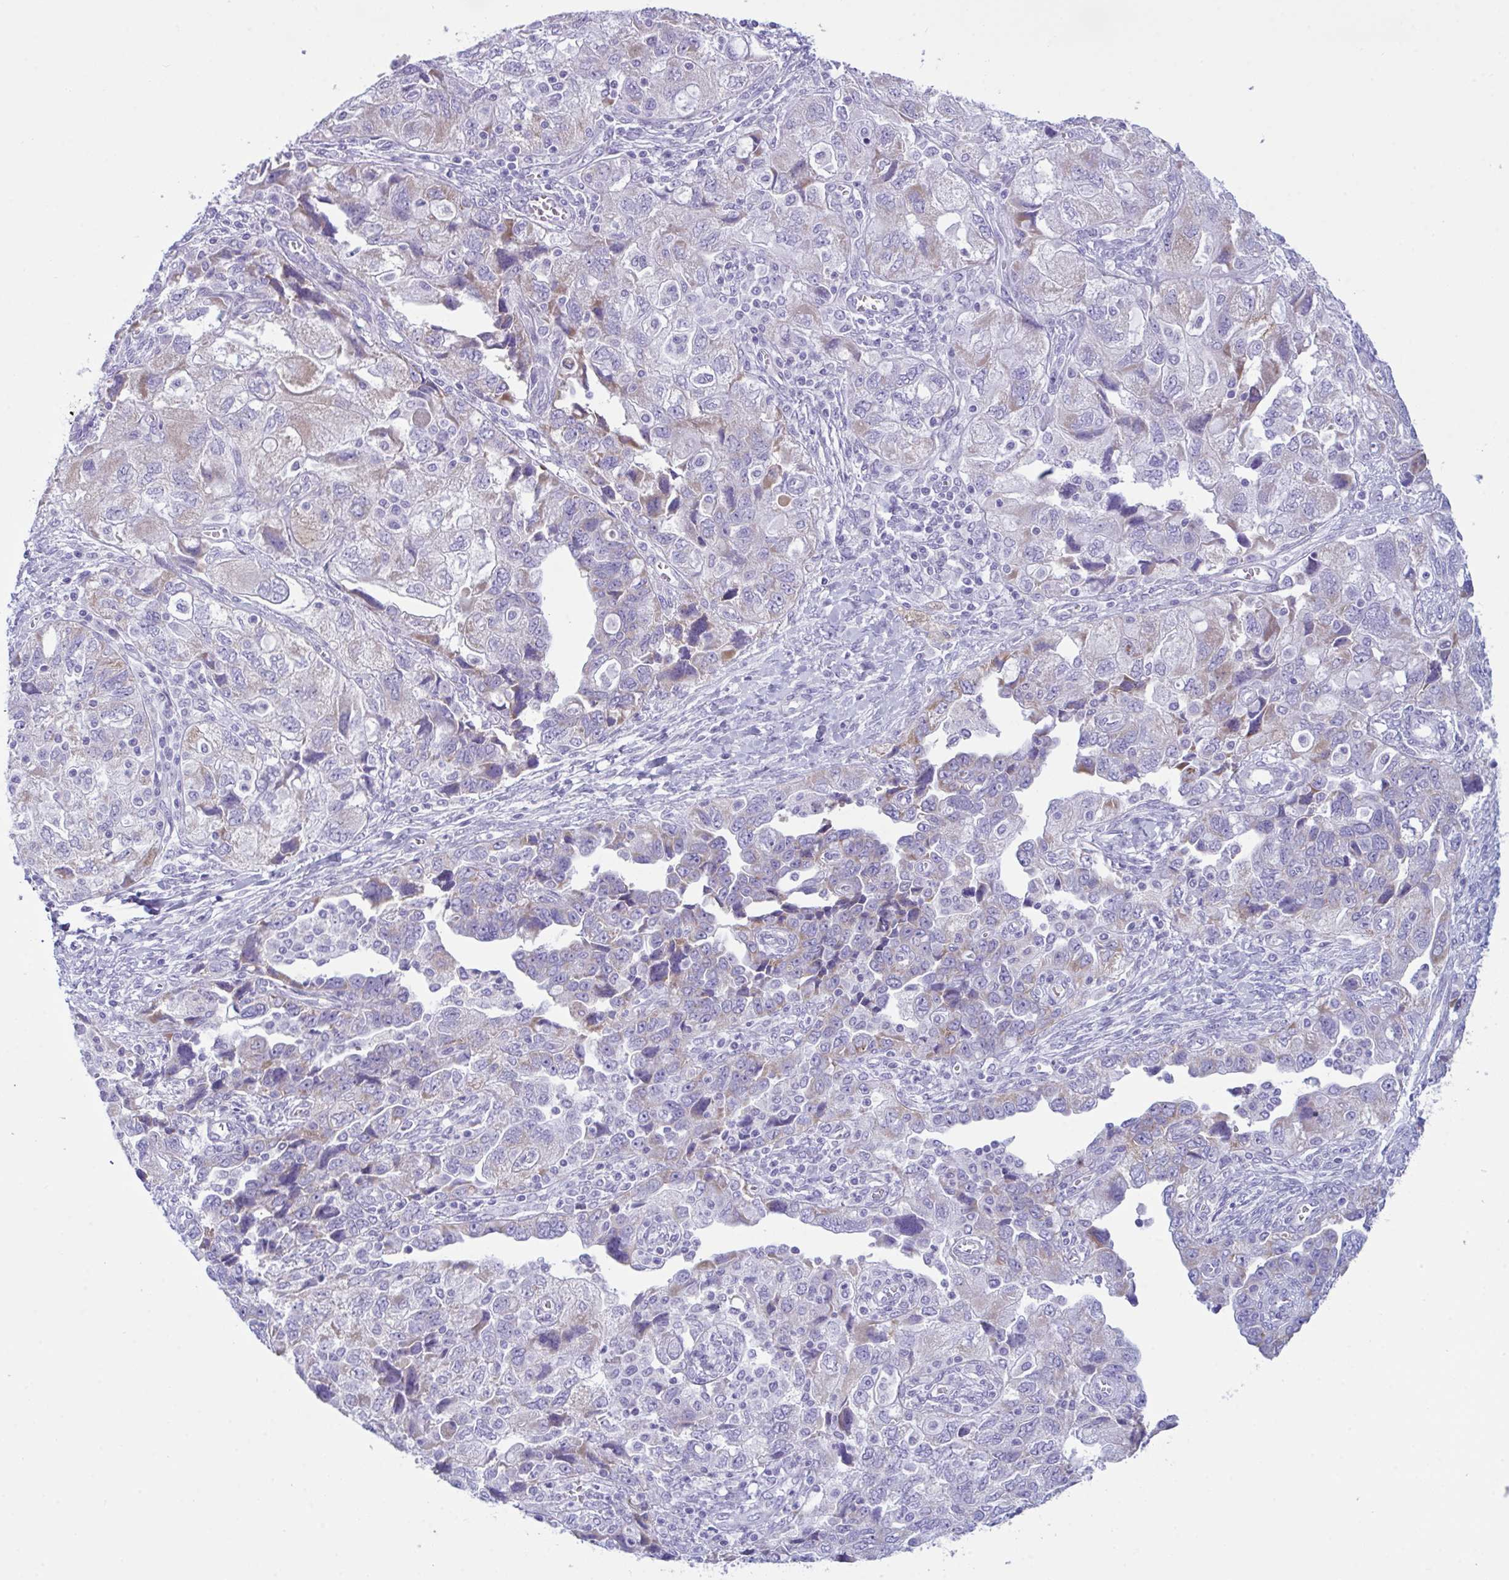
{"staining": {"intensity": "weak", "quantity": "25%-75%", "location": "cytoplasmic/membranous"}, "tissue": "ovarian cancer", "cell_type": "Tumor cells", "image_type": "cancer", "snomed": [{"axis": "morphology", "description": "Carcinoma, NOS"}, {"axis": "morphology", "description": "Cystadenocarcinoma, serous, NOS"}, {"axis": "topography", "description": "Ovary"}], "caption": "The immunohistochemical stain shows weak cytoplasmic/membranous positivity in tumor cells of ovarian cancer (carcinoma) tissue. The staining is performed using DAB (3,3'-diaminobenzidine) brown chromogen to label protein expression. The nuclei are counter-stained blue using hematoxylin.", "gene": "BBS1", "patient": {"sex": "female", "age": 69}}